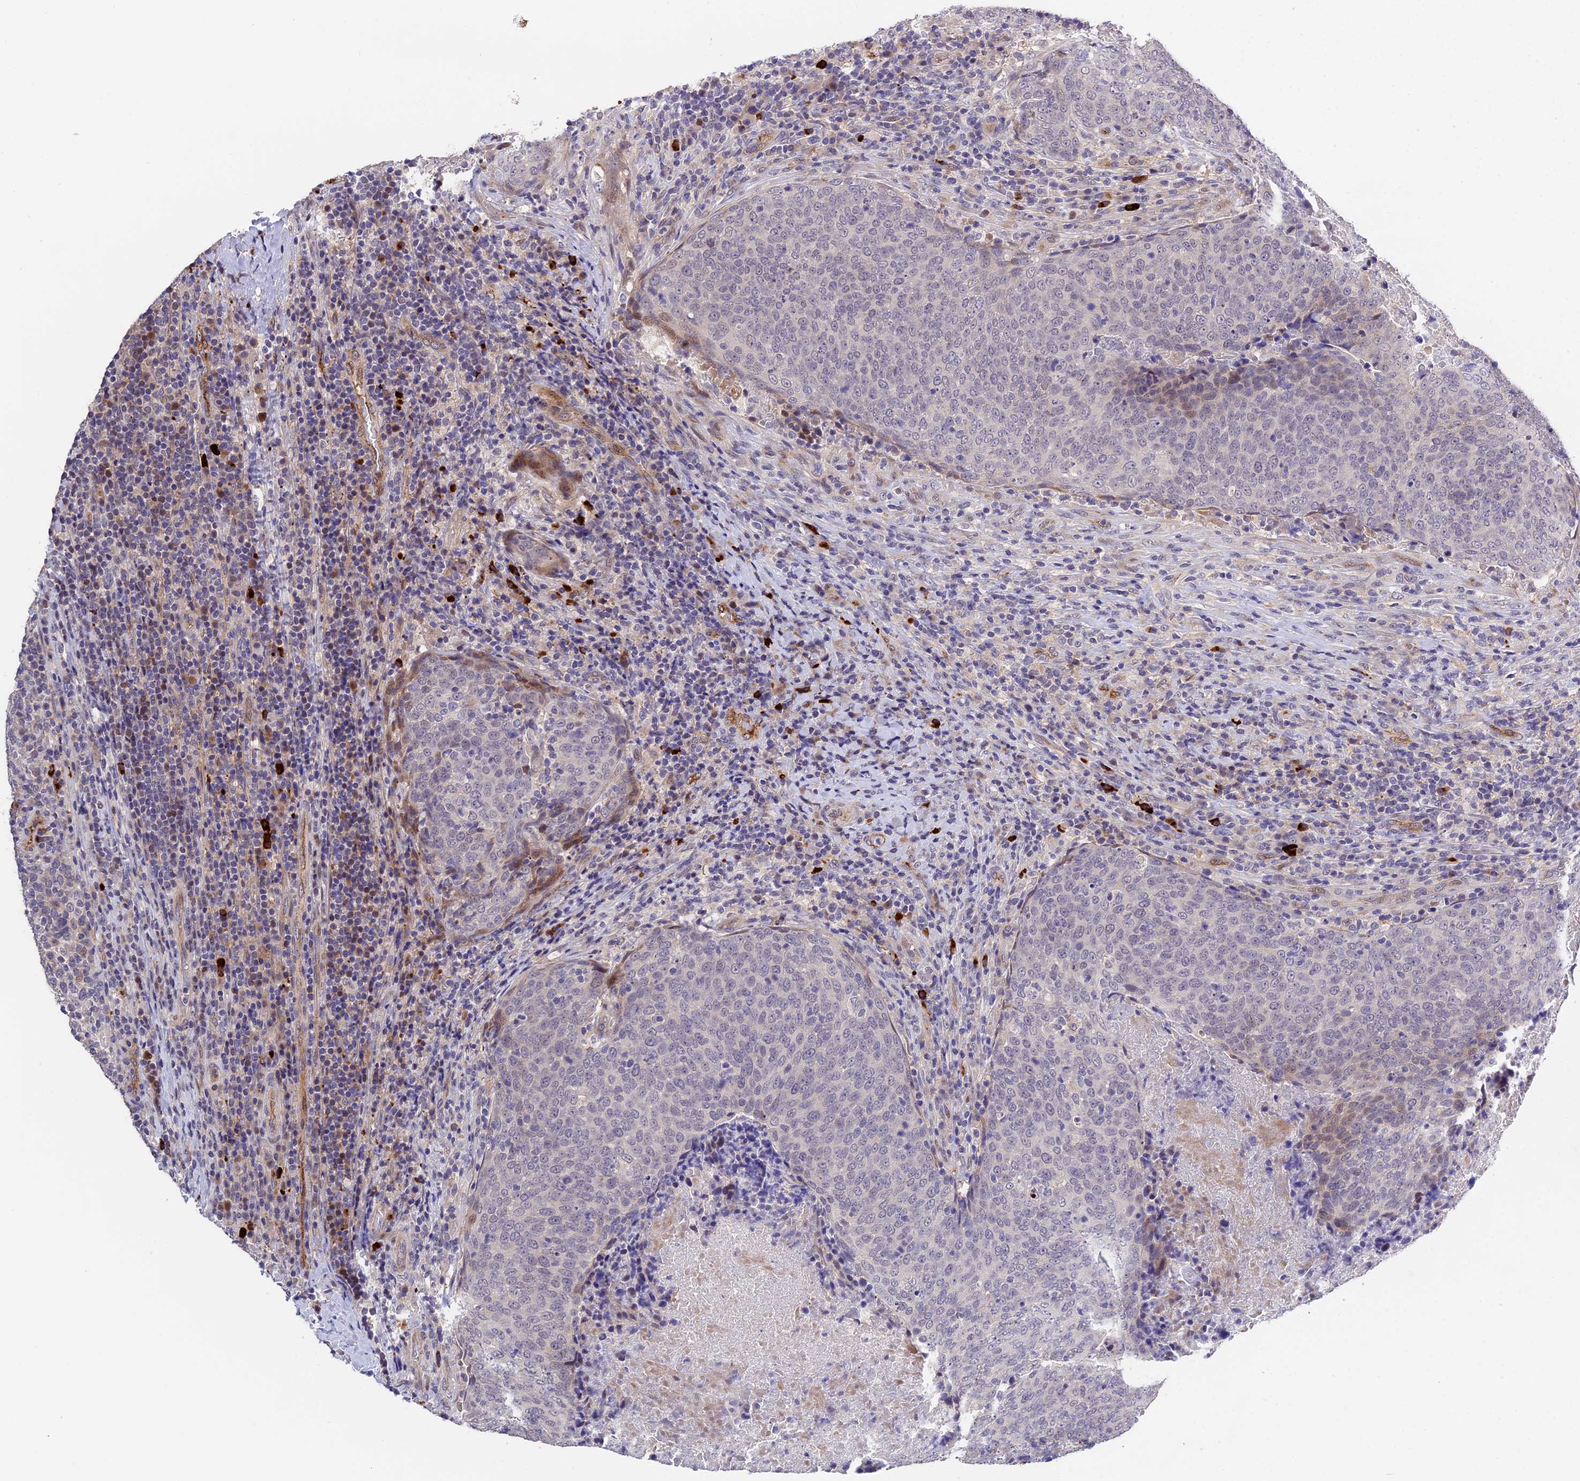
{"staining": {"intensity": "negative", "quantity": "none", "location": "none"}, "tissue": "head and neck cancer", "cell_type": "Tumor cells", "image_type": "cancer", "snomed": [{"axis": "morphology", "description": "Squamous cell carcinoma, NOS"}, {"axis": "morphology", "description": "Squamous cell carcinoma, metastatic, NOS"}, {"axis": "topography", "description": "Lymph node"}, {"axis": "topography", "description": "Head-Neck"}], "caption": "Tumor cells show no significant protein expression in head and neck cancer.", "gene": "MFSD2A", "patient": {"sex": "male", "age": 62}}